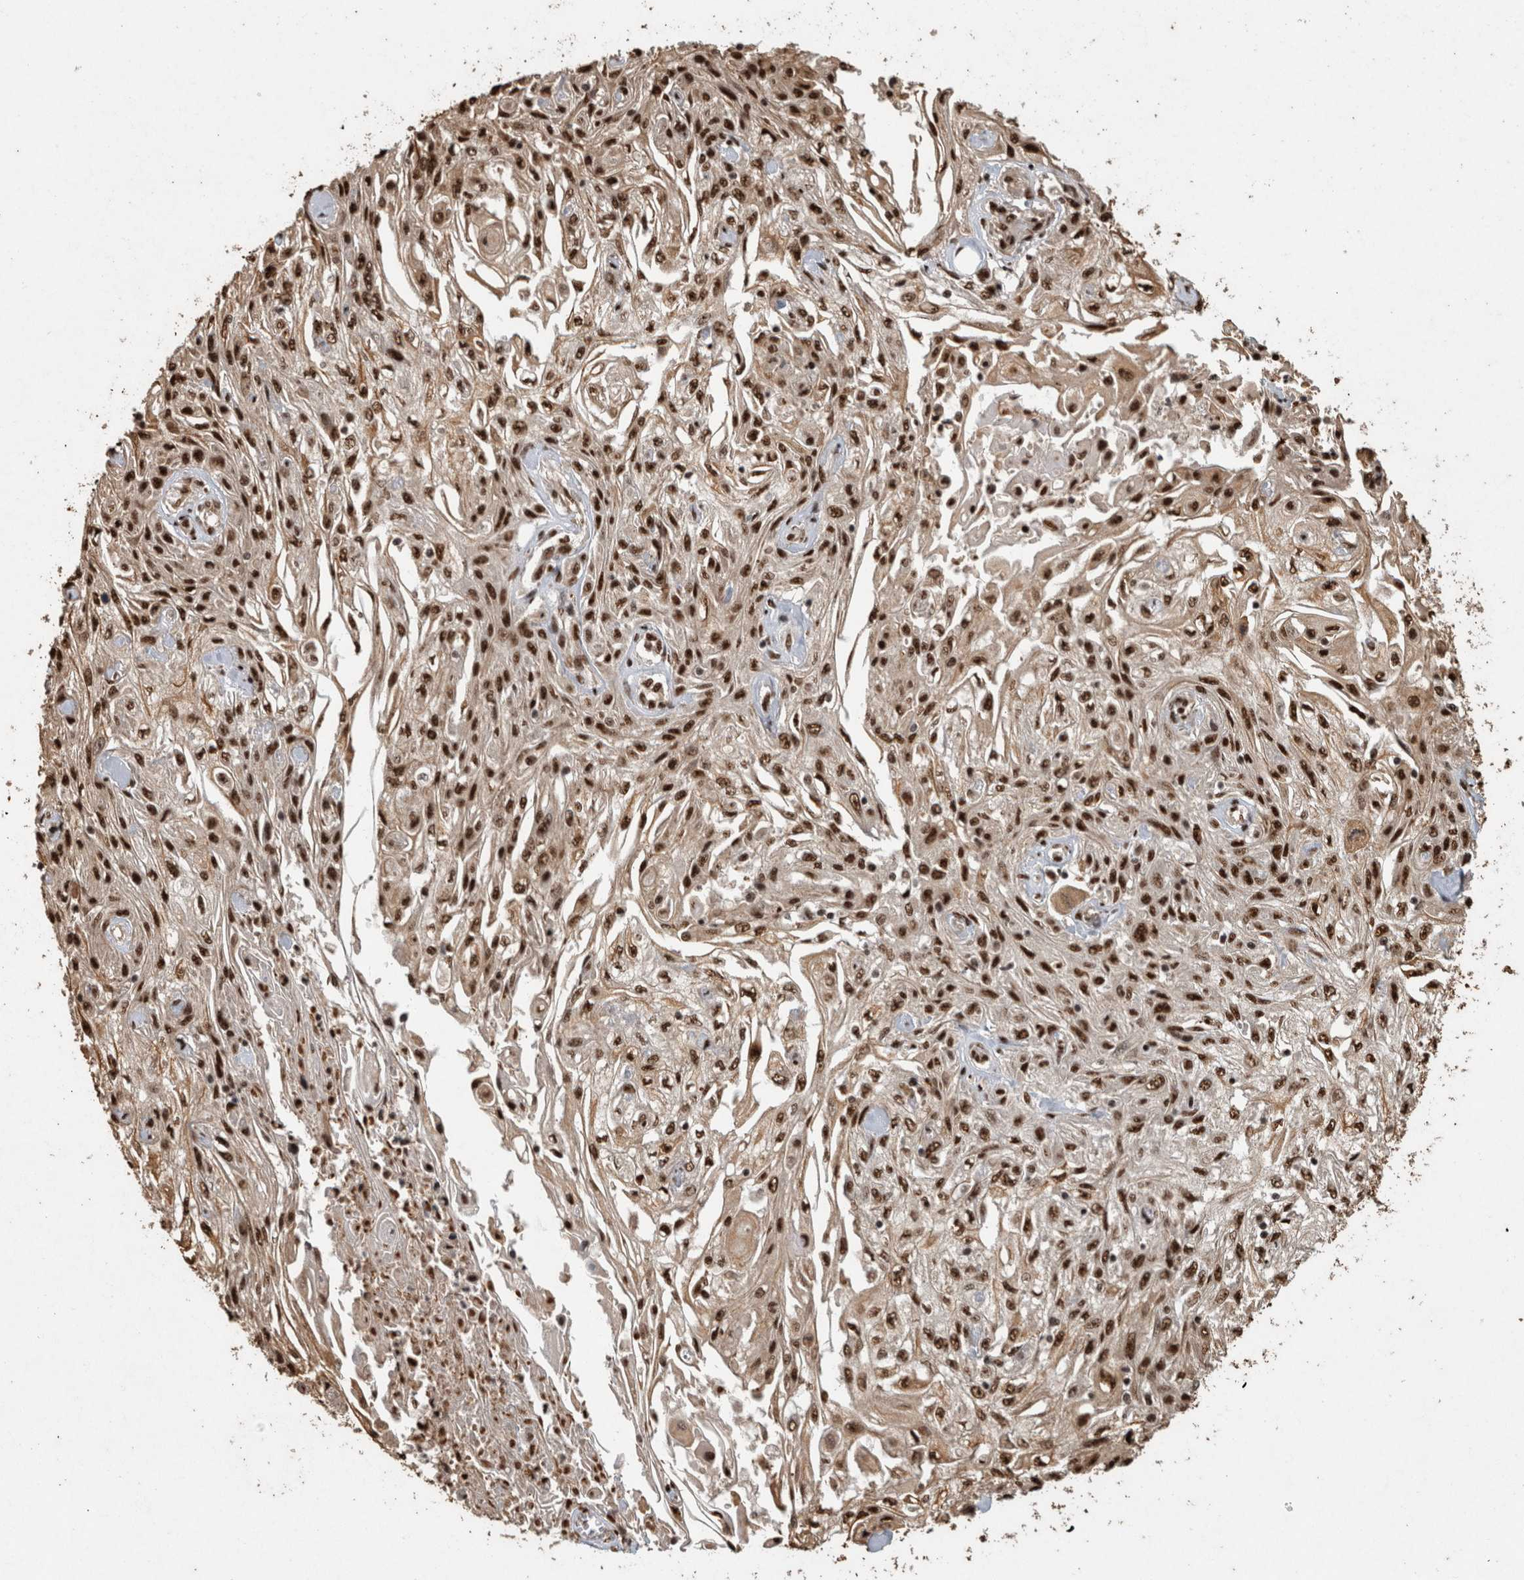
{"staining": {"intensity": "strong", "quantity": ">75%", "location": "nuclear"}, "tissue": "skin cancer", "cell_type": "Tumor cells", "image_type": "cancer", "snomed": [{"axis": "morphology", "description": "Squamous cell carcinoma, NOS"}, {"axis": "morphology", "description": "Squamous cell carcinoma, metastatic, NOS"}, {"axis": "topography", "description": "Skin"}, {"axis": "topography", "description": "Lymph node"}], "caption": "A photomicrograph of human squamous cell carcinoma (skin) stained for a protein shows strong nuclear brown staining in tumor cells.", "gene": "RAD50", "patient": {"sex": "male", "age": 75}}